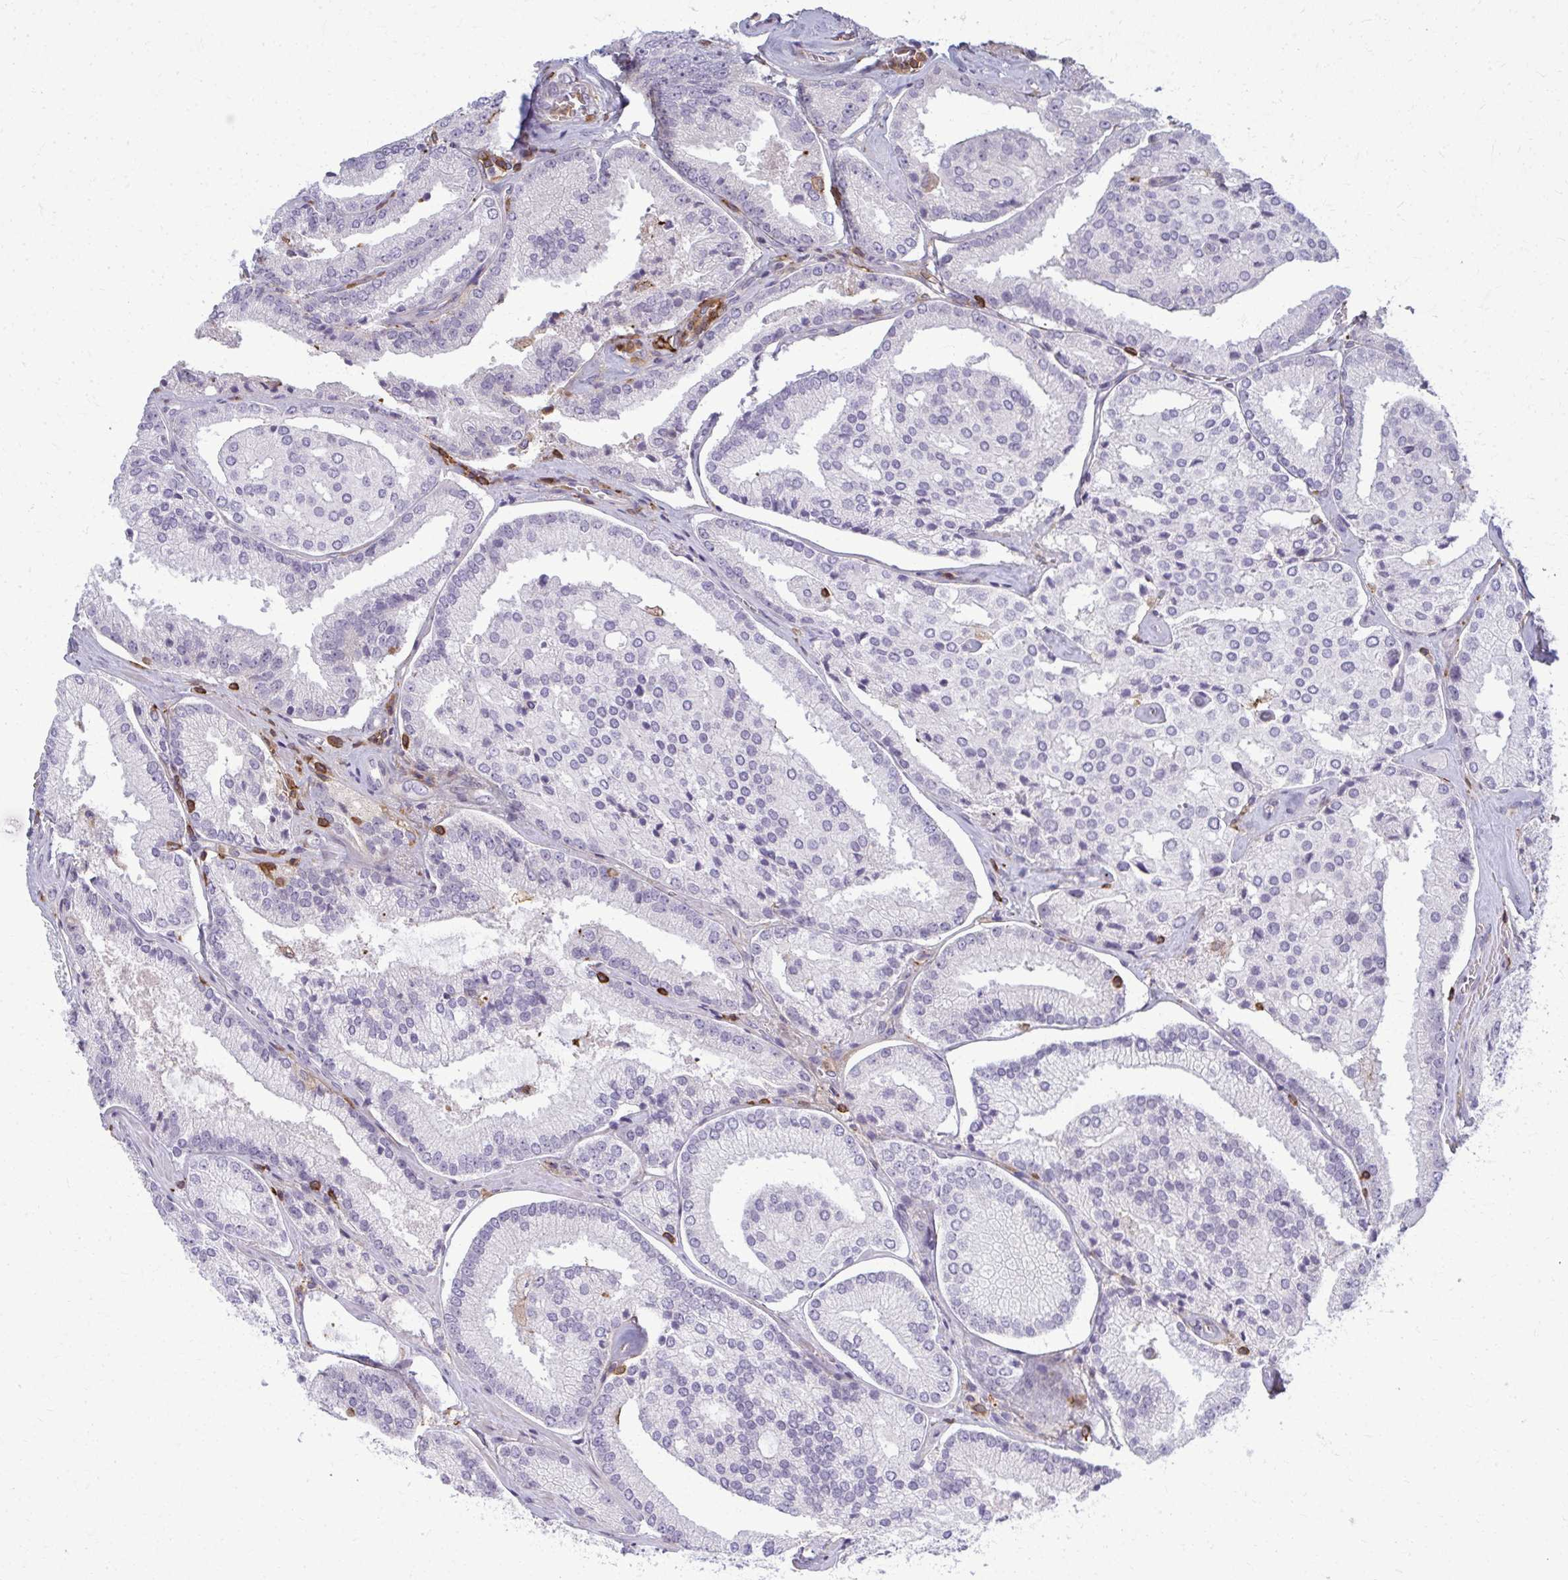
{"staining": {"intensity": "negative", "quantity": "none", "location": "none"}, "tissue": "prostate cancer", "cell_type": "Tumor cells", "image_type": "cancer", "snomed": [{"axis": "morphology", "description": "Adenocarcinoma, High grade"}, {"axis": "topography", "description": "Prostate"}], "caption": "Tumor cells show no significant positivity in prostate cancer.", "gene": "AP5M1", "patient": {"sex": "male", "age": 73}}